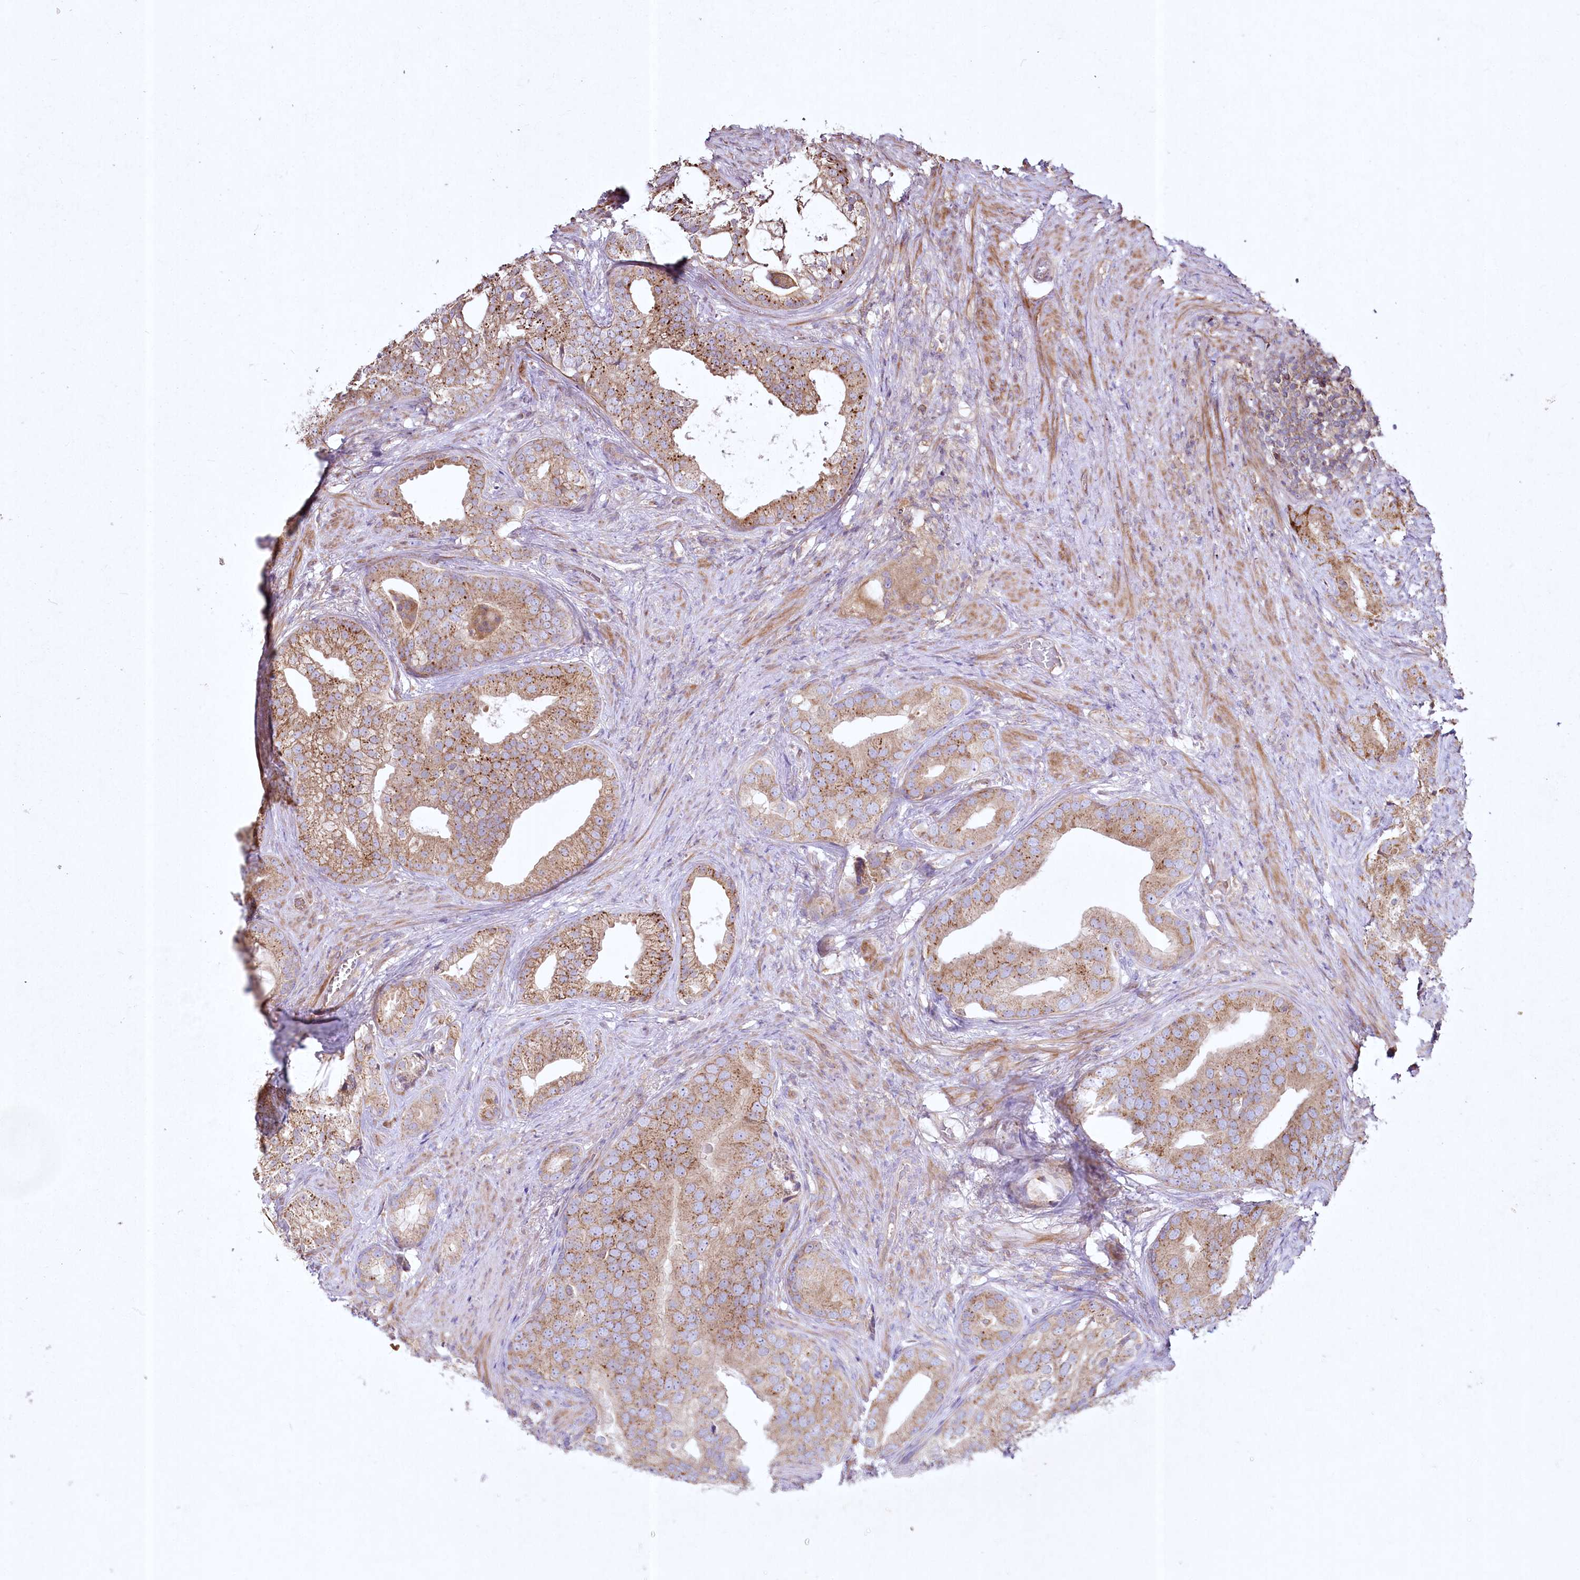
{"staining": {"intensity": "moderate", "quantity": ">75%", "location": "cytoplasmic/membranous"}, "tissue": "prostate cancer", "cell_type": "Tumor cells", "image_type": "cancer", "snomed": [{"axis": "morphology", "description": "Adenocarcinoma, Low grade"}, {"axis": "topography", "description": "Prostate"}], "caption": "DAB immunohistochemical staining of prostate cancer displays moderate cytoplasmic/membranous protein positivity in approximately >75% of tumor cells.", "gene": "SH3TC1", "patient": {"sex": "male", "age": 71}}